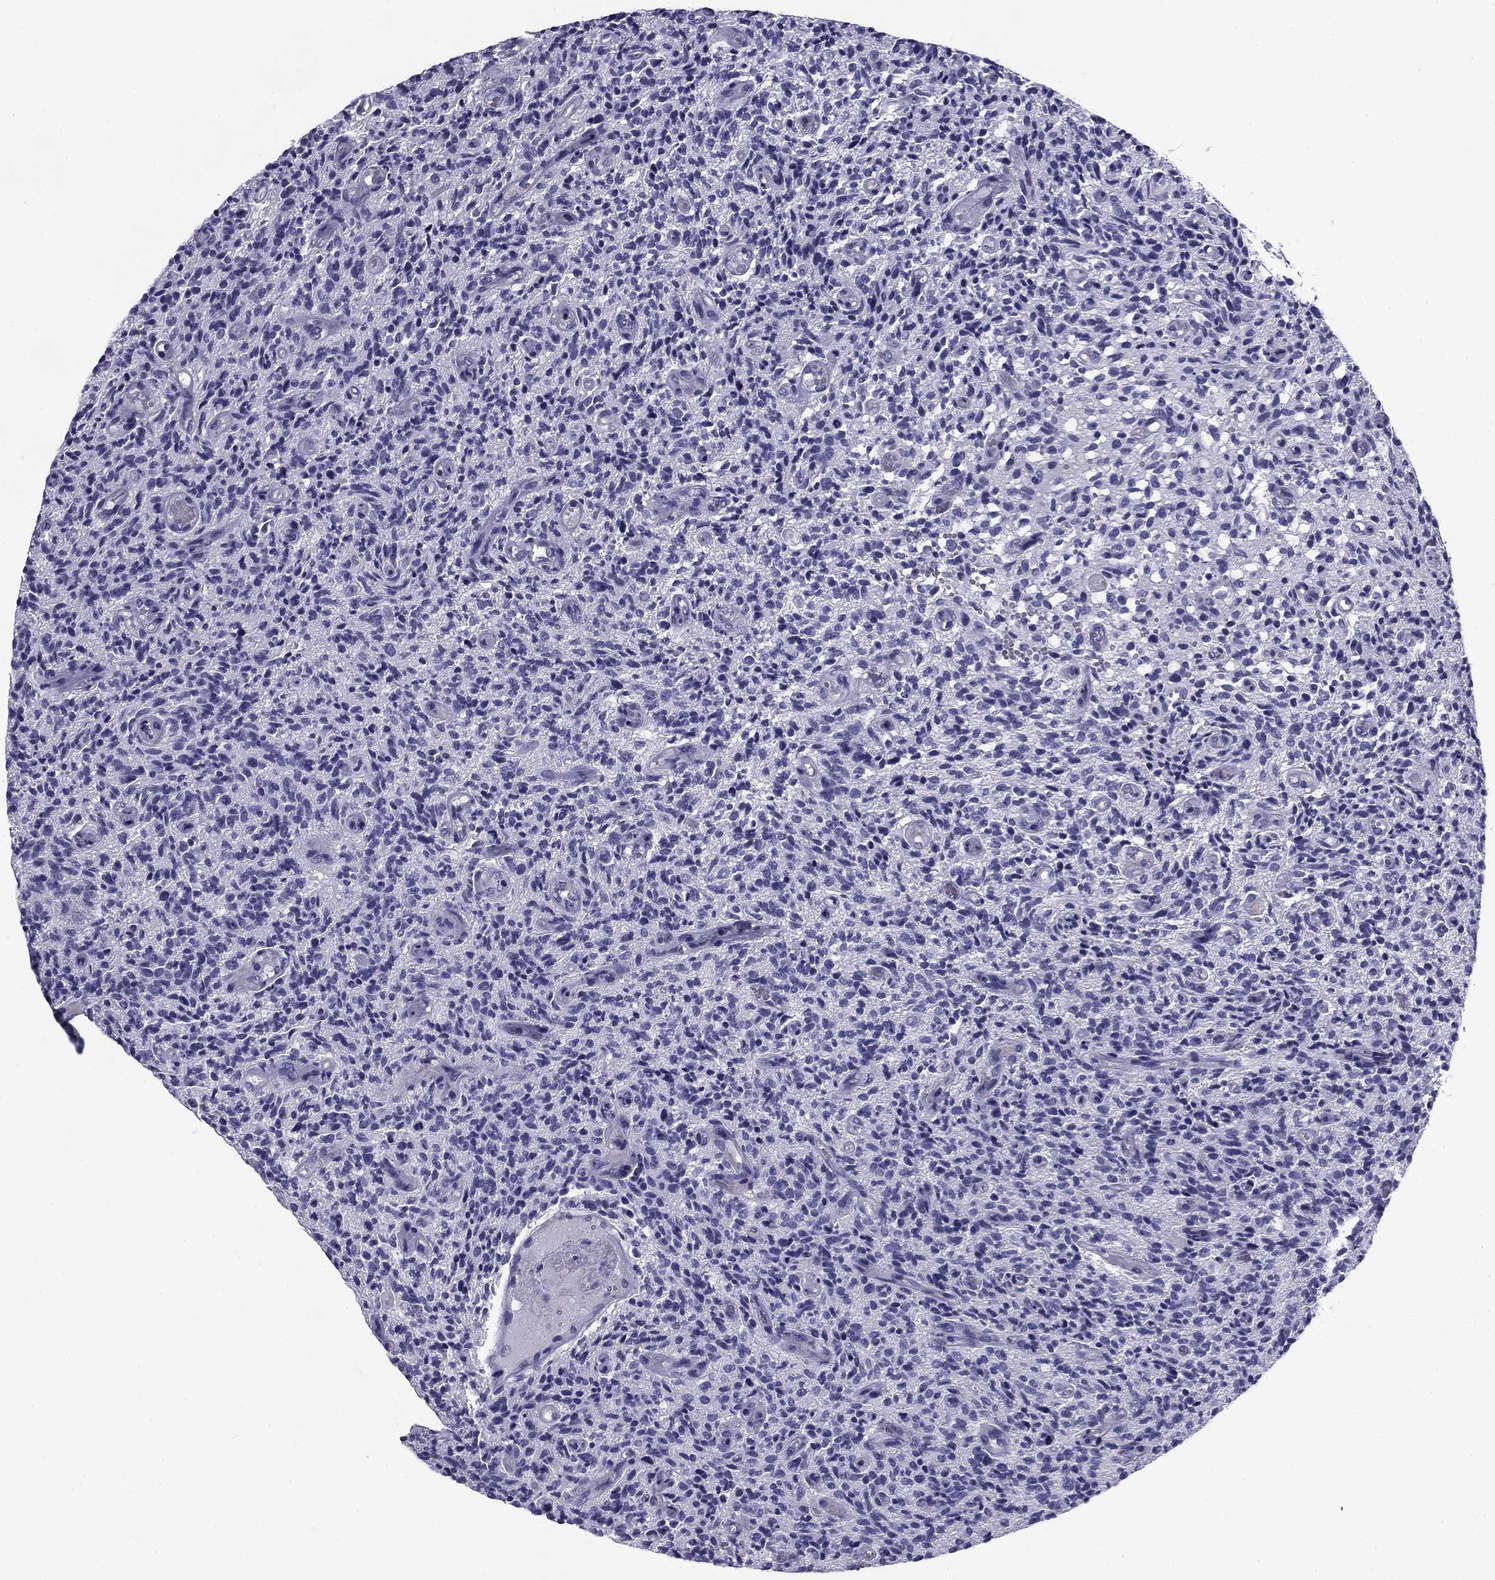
{"staining": {"intensity": "negative", "quantity": "none", "location": "none"}, "tissue": "glioma", "cell_type": "Tumor cells", "image_type": "cancer", "snomed": [{"axis": "morphology", "description": "Glioma, malignant, High grade"}, {"axis": "topography", "description": "Brain"}], "caption": "Tumor cells are negative for brown protein staining in malignant glioma (high-grade). (Brightfield microscopy of DAB IHC at high magnification).", "gene": "FLNC", "patient": {"sex": "male", "age": 64}}